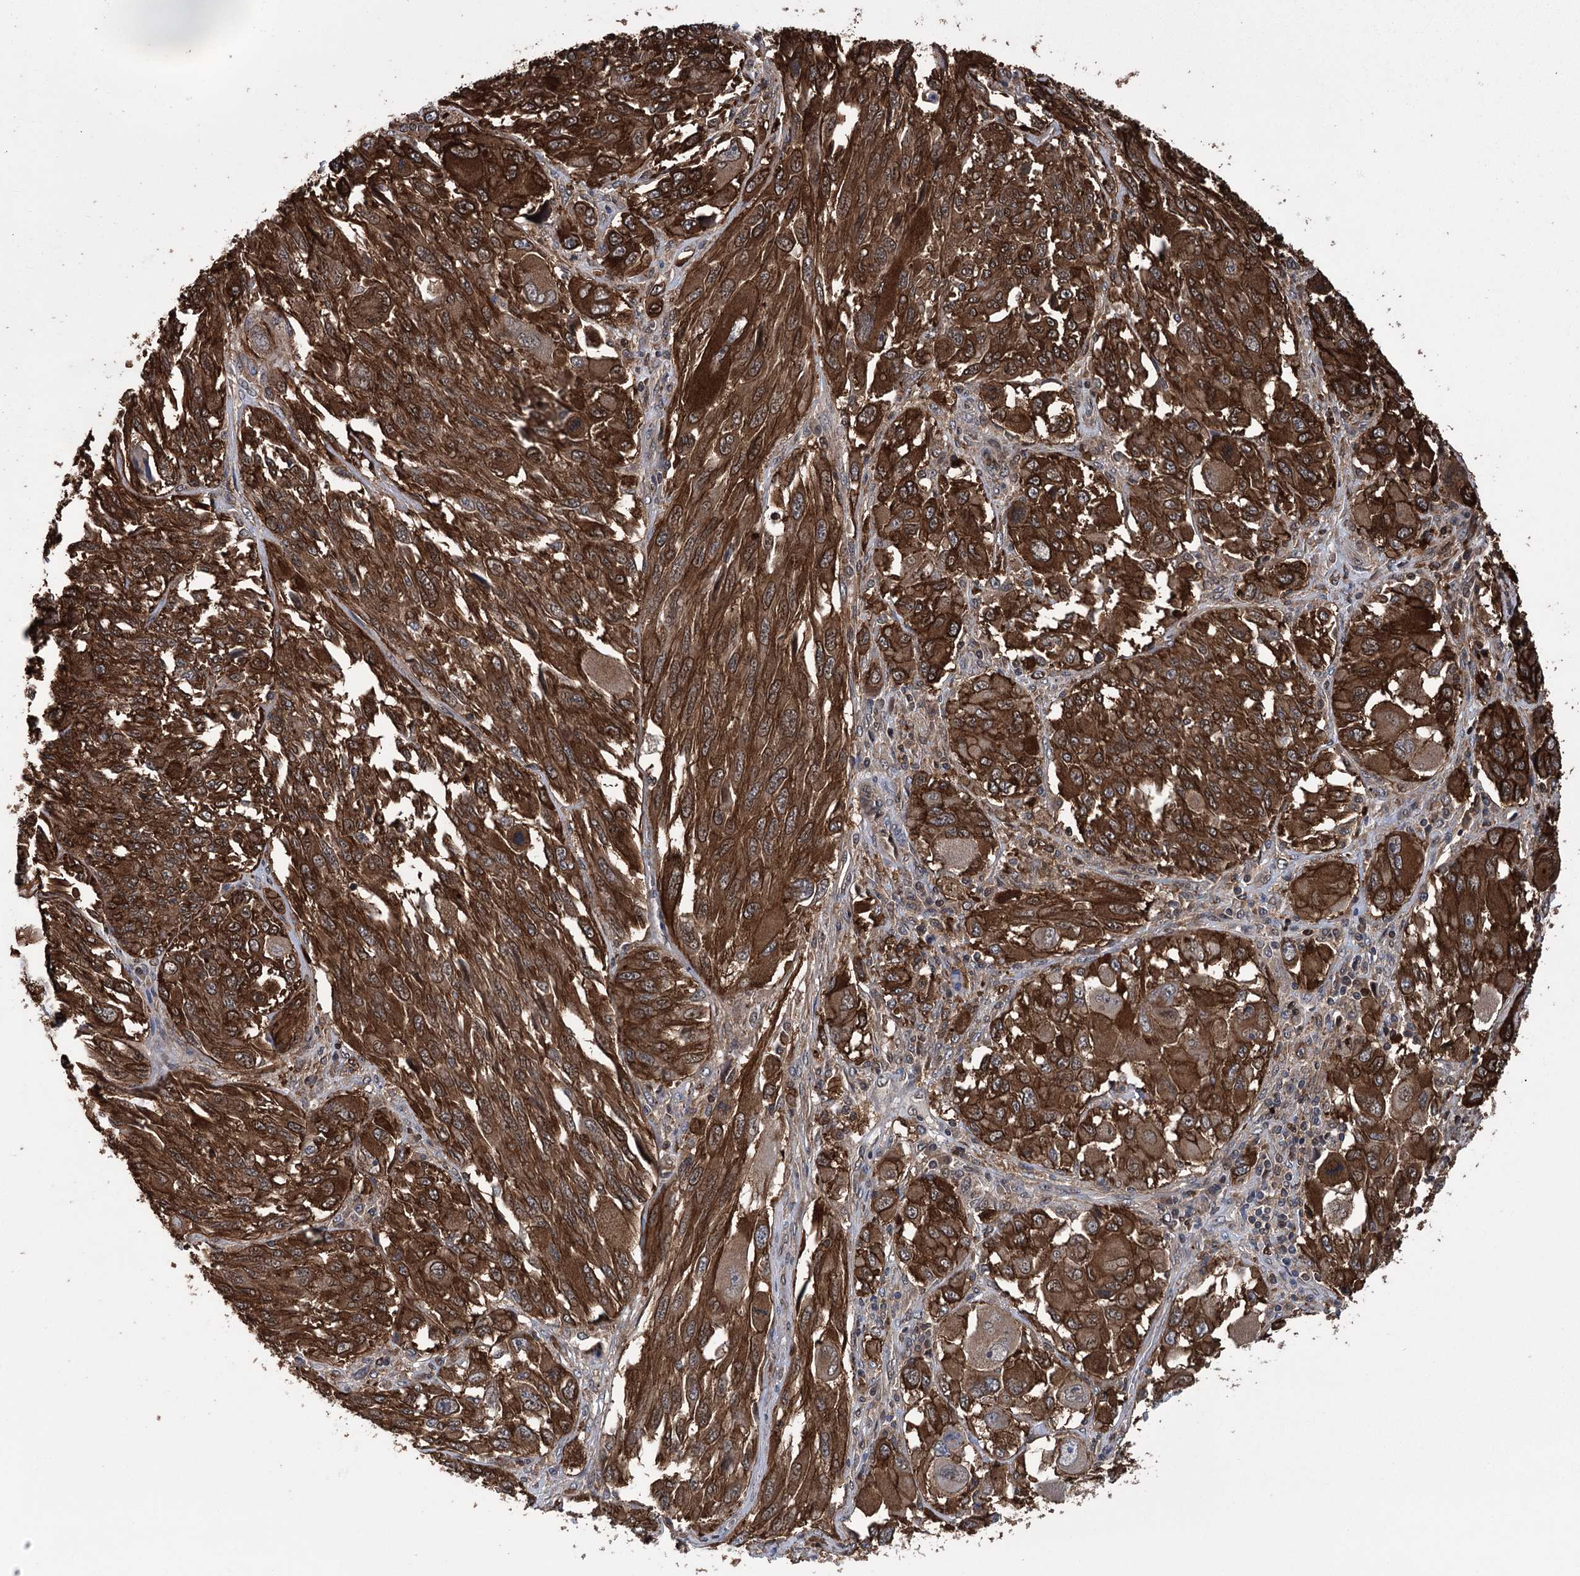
{"staining": {"intensity": "strong", "quantity": ">75%", "location": "cytoplasmic/membranous"}, "tissue": "melanoma", "cell_type": "Tumor cells", "image_type": "cancer", "snomed": [{"axis": "morphology", "description": "Malignant melanoma, NOS"}, {"axis": "topography", "description": "Skin"}], "caption": "This micrograph shows immunohistochemistry staining of melanoma, with high strong cytoplasmic/membranous staining in approximately >75% of tumor cells.", "gene": "DPP3", "patient": {"sex": "female", "age": 91}}